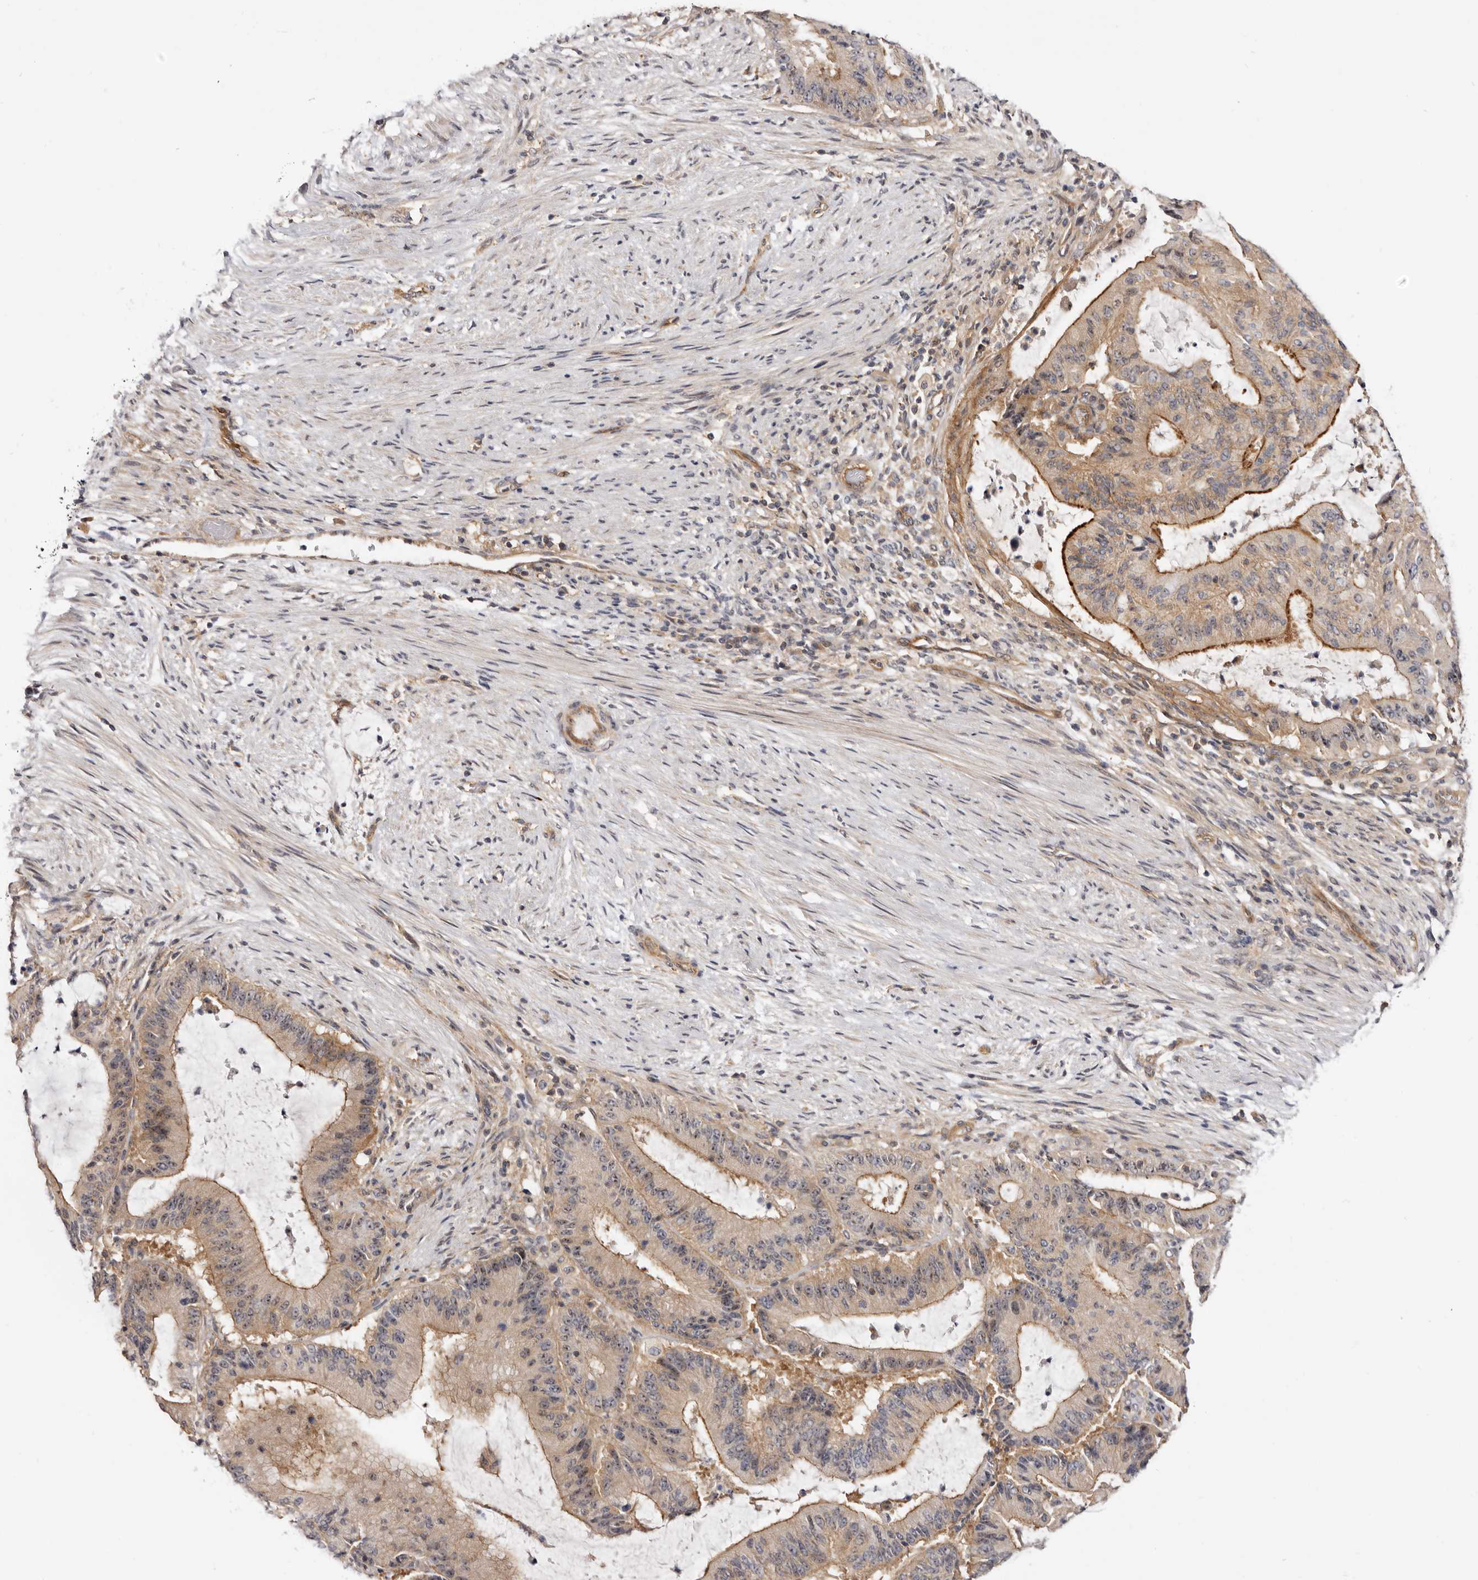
{"staining": {"intensity": "moderate", "quantity": ">75%", "location": "cytoplasmic/membranous,nuclear"}, "tissue": "liver cancer", "cell_type": "Tumor cells", "image_type": "cancer", "snomed": [{"axis": "morphology", "description": "Normal tissue, NOS"}, {"axis": "morphology", "description": "Cholangiocarcinoma"}, {"axis": "topography", "description": "Liver"}, {"axis": "topography", "description": "Peripheral nerve tissue"}], "caption": "Moderate cytoplasmic/membranous and nuclear staining for a protein is identified in approximately >75% of tumor cells of liver cholangiocarcinoma using immunohistochemistry.", "gene": "PANK4", "patient": {"sex": "female", "age": 73}}